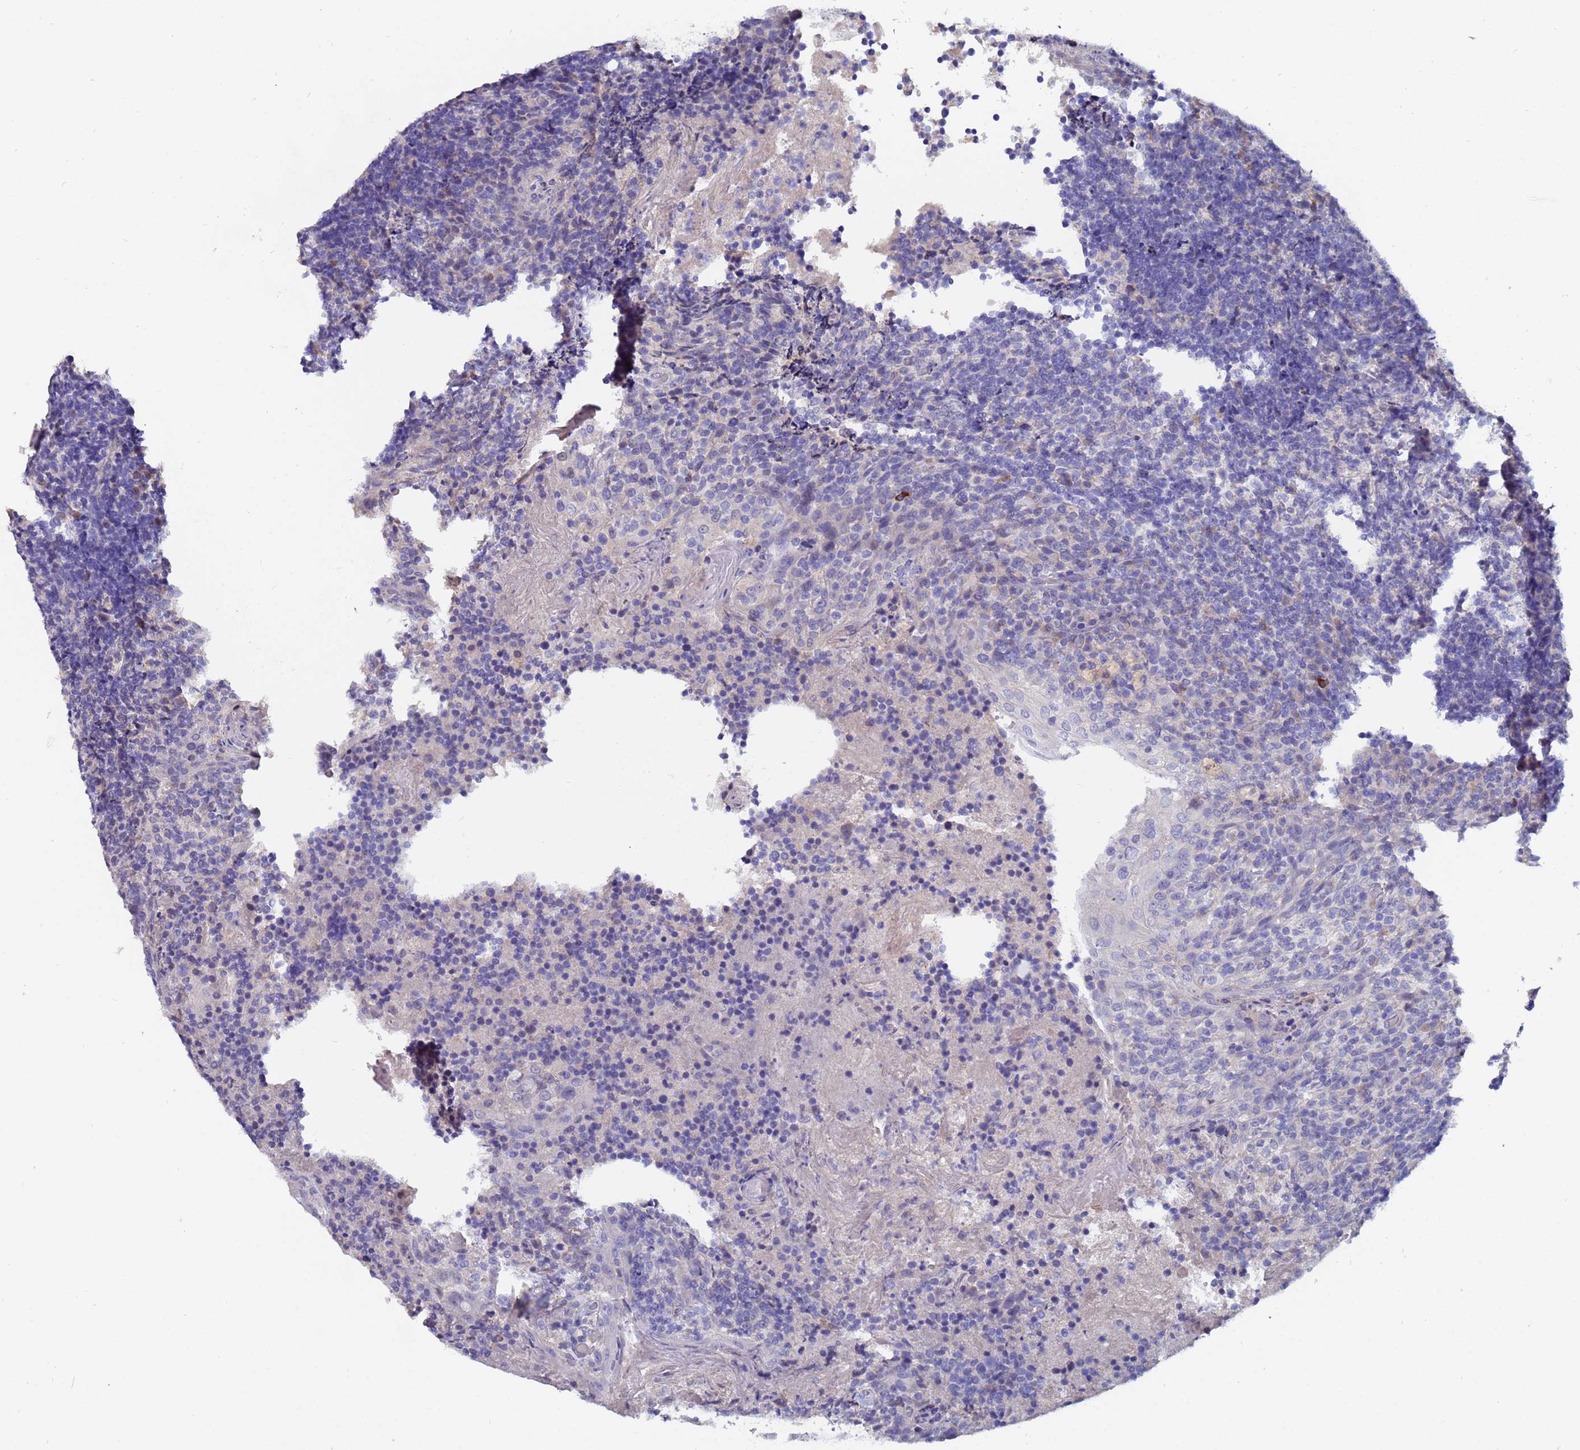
{"staining": {"intensity": "negative", "quantity": "none", "location": "none"}, "tissue": "tonsil", "cell_type": "Germinal center cells", "image_type": "normal", "snomed": [{"axis": "morphology", "description": "Normal tissue, NOS"}, {"axis": "topography", "description": "Tonsil"}], "caption": "Tonsil stained for a protein using immunohistochemistry (IHC) displays no staining germinal center cells.", "gene": "IHO1", "patient": {"sex": "female", "age": 10}}